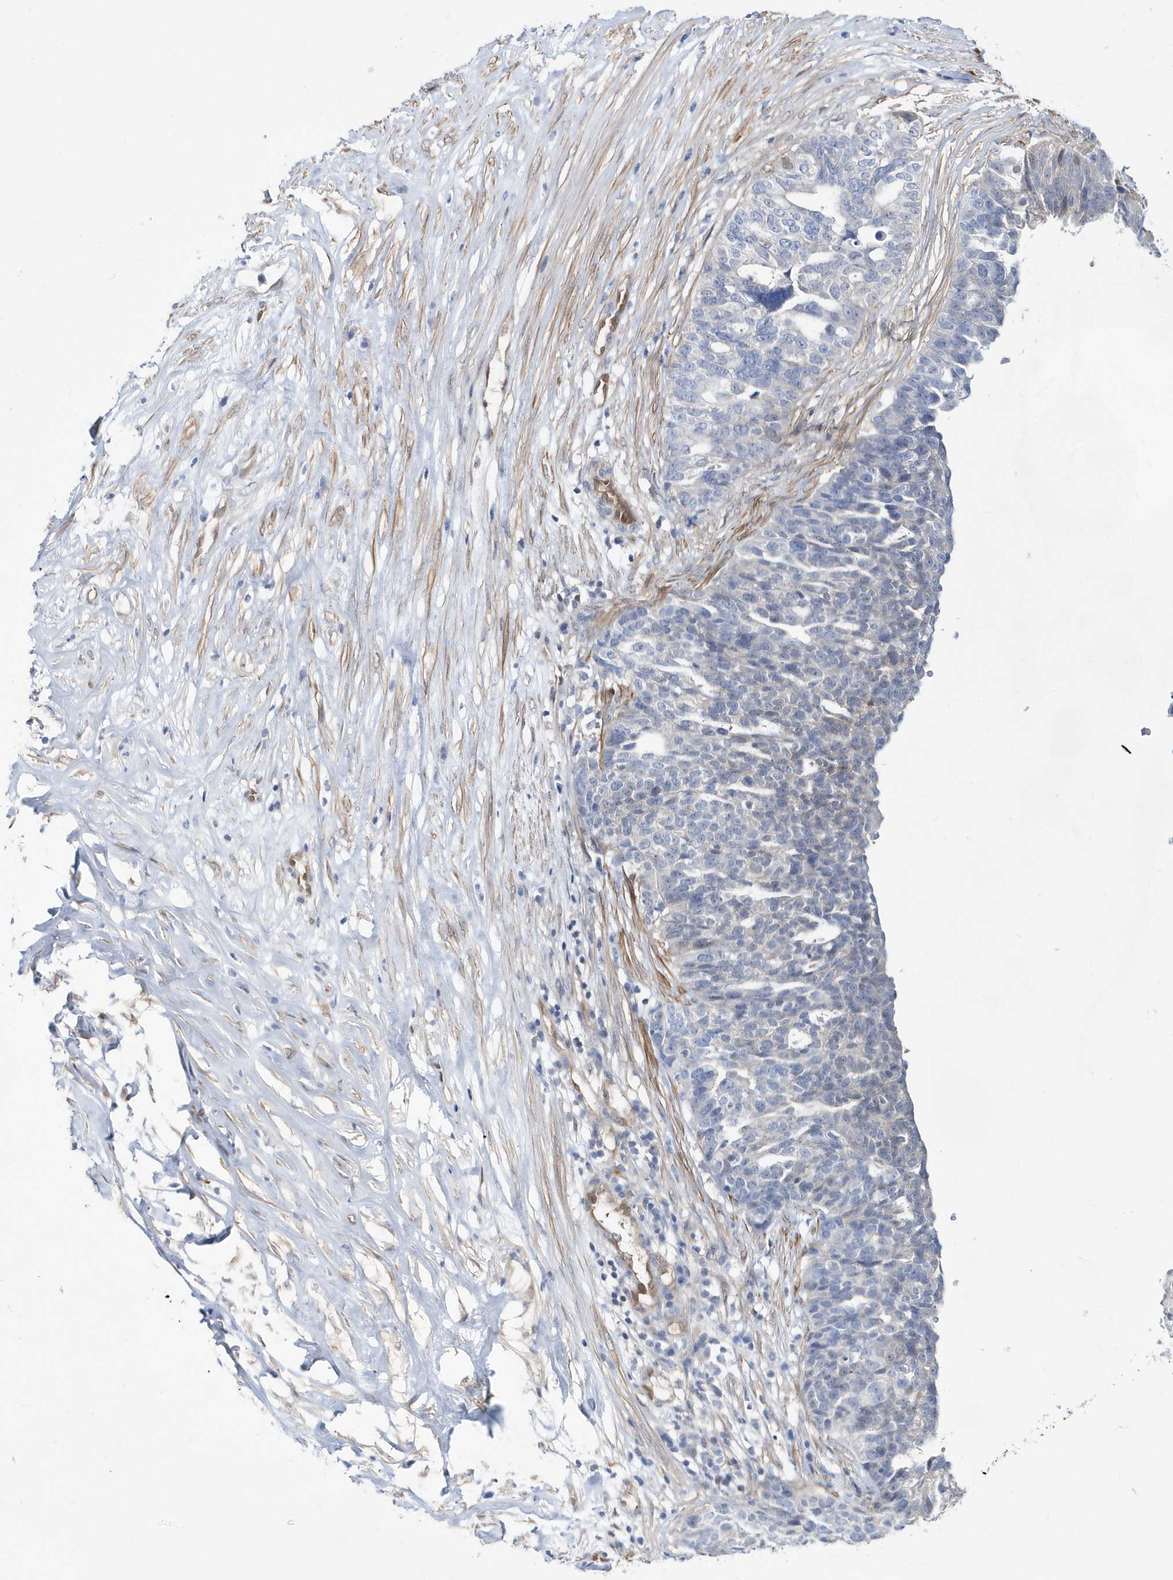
{"staining": {"intensity": "negative", "quantity": "none", "location": "none"}, "tissue": "ovarian cancer", "cell_type": "Tumor cells", "image_type": "cancer", "snomed": [{"axis": "morphology", "description": "Cystadenocarcinoma, serous, NOS"}, {"axis": "topography", "description": "Ovary"}], "caption": "Micrograph shows no significant protein positivity in tumor cells of serous cystadenocarcinoma (ovarian). (DAB (3,3'-diaminobenzidine) IHC with hematoxylin counter stain).", "gene": "BDH2", "patient": {"sex": "female", "age": 59}}